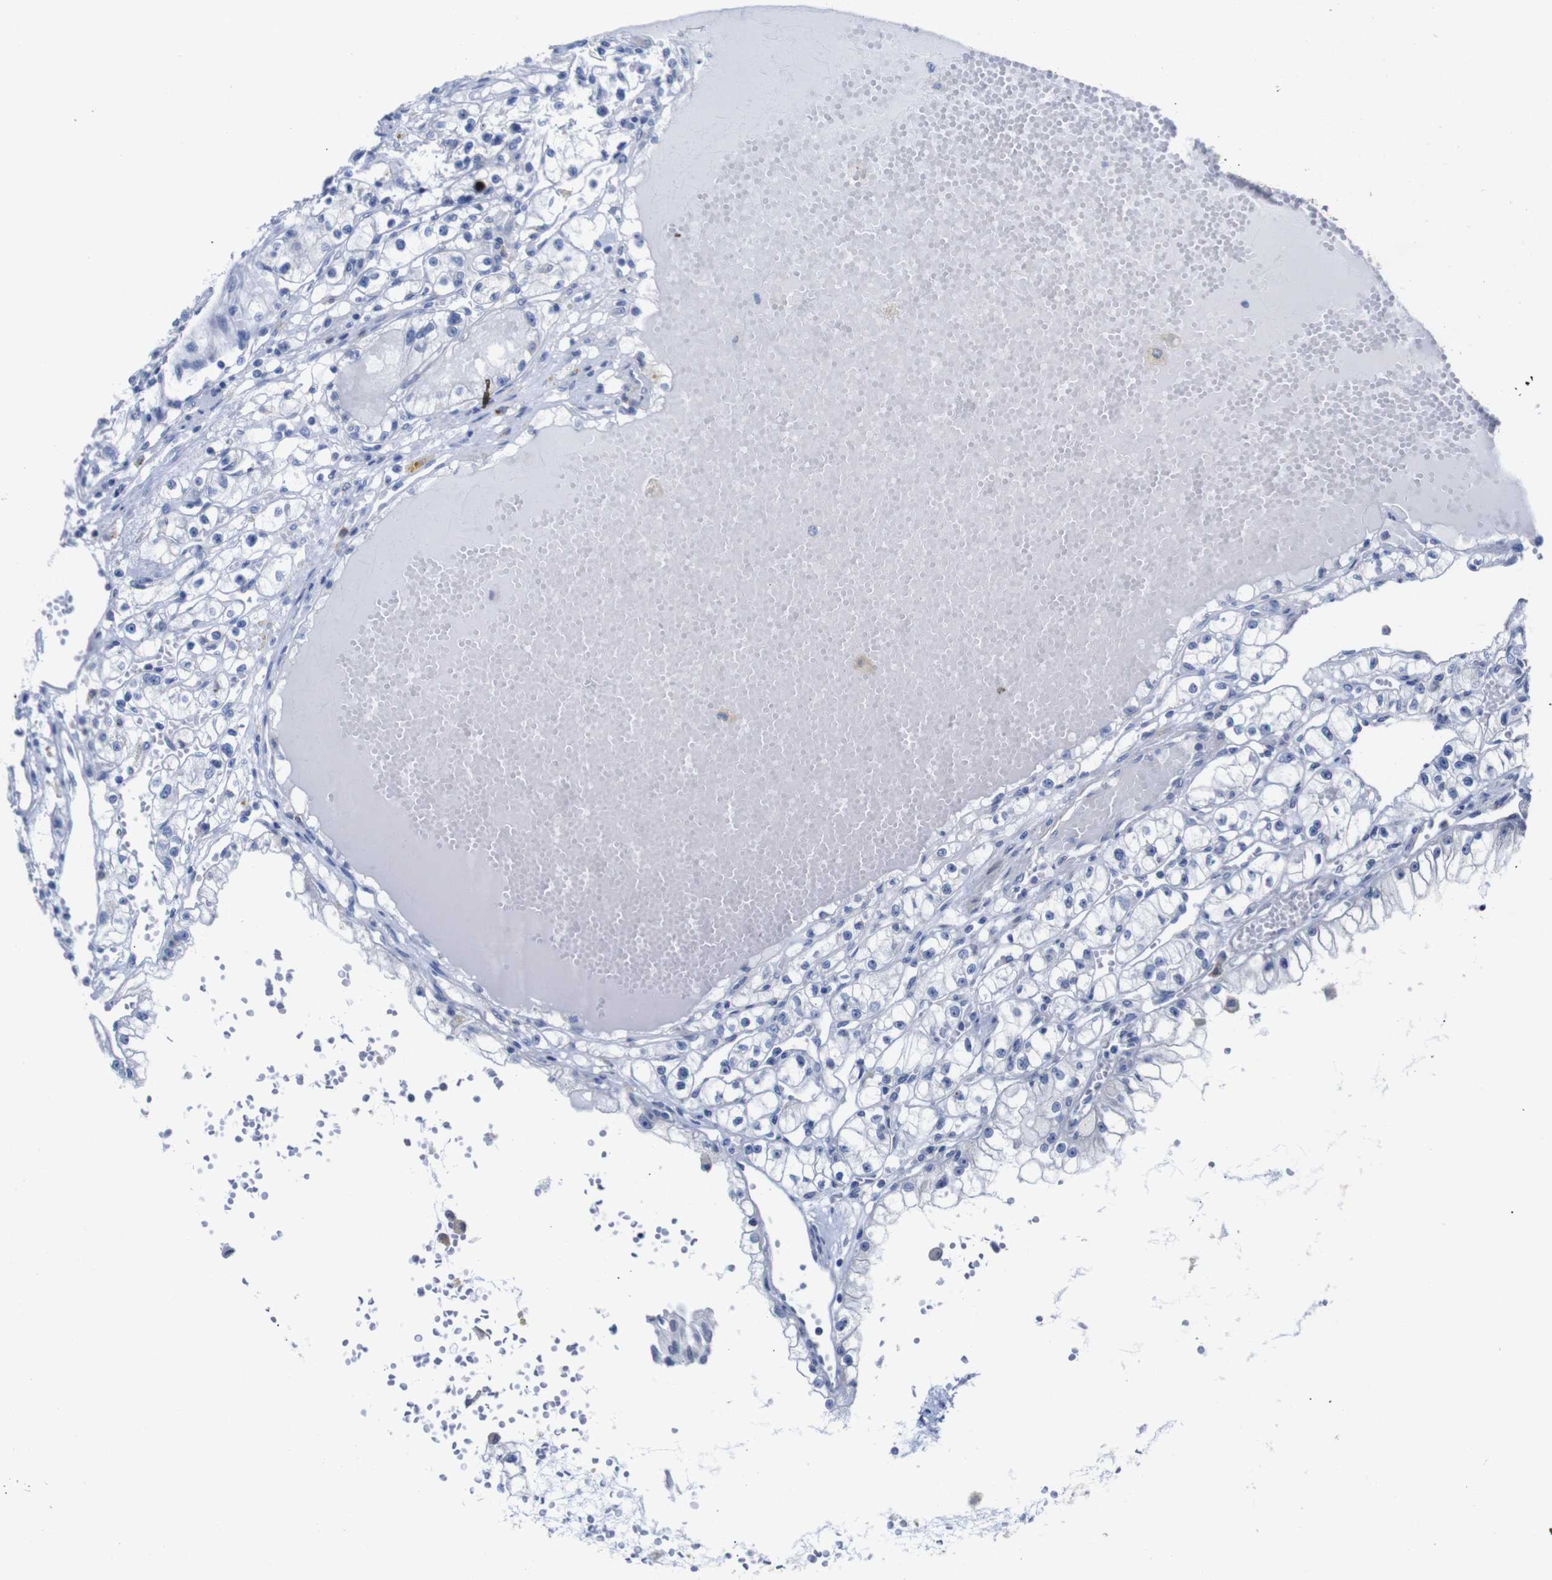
{"staining": {"intensity": "negative", "quantity": "none", "location": "none"}, "tissue": "renal cancer", "cell_type": "Tumor cells", "image_type": "cancer", "snomed": [{"axis": "morphology", "description": "Adenocarcinoma, NOS"}, {"axis": "topography", "description": "Kidney"}], "caption": "Tumor cells are negative for protein expression in human adenocarcinoma (renal). (DAB immunohistochemistry with hematoxylin counter stain).", "gene": "TCEAL9", "patient": {"sex": "male", "age": 56}}